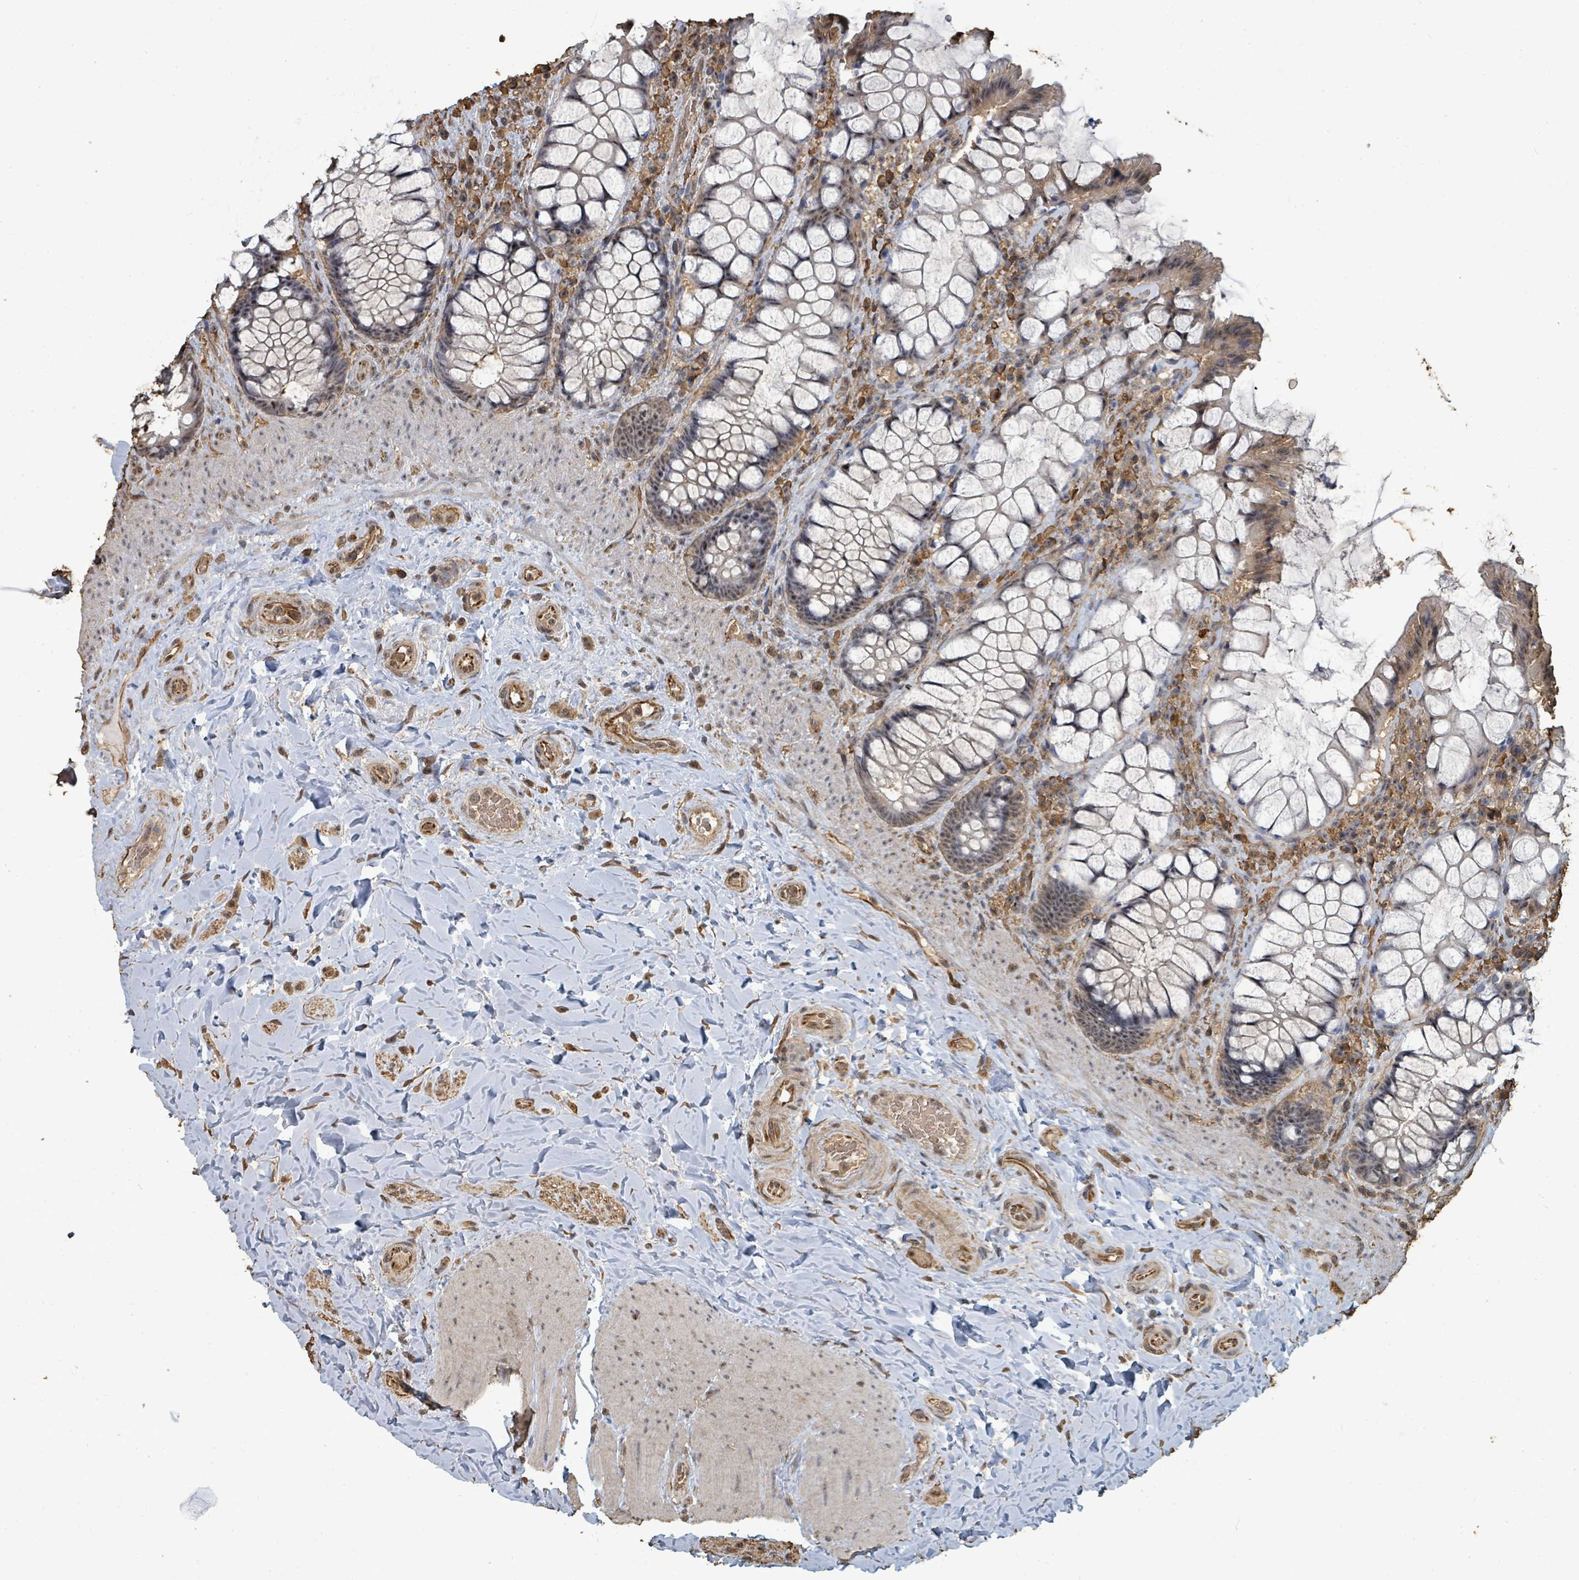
{"staining": {"intensity": "moderate", "quantity": "25%-75%", "location": "cytoplasmic/membranous,nuclear"}, "tissue": "rectum", "cell_type": "Glandular cells", "image_type": "normal", "snomed": [{"axis": "morphology", "description": "Normal tissue, NOS"}, {"axis": "topography", "description": "Rectum"}], "caption": "Rectum stained with a brown dye exhibits moderate cytoplasmic/membranous,nuclear positive staining in about 25%-75% of glandular cells.", "gene": "C6orf52", "patient": {"sex": "female", "age": 58}}